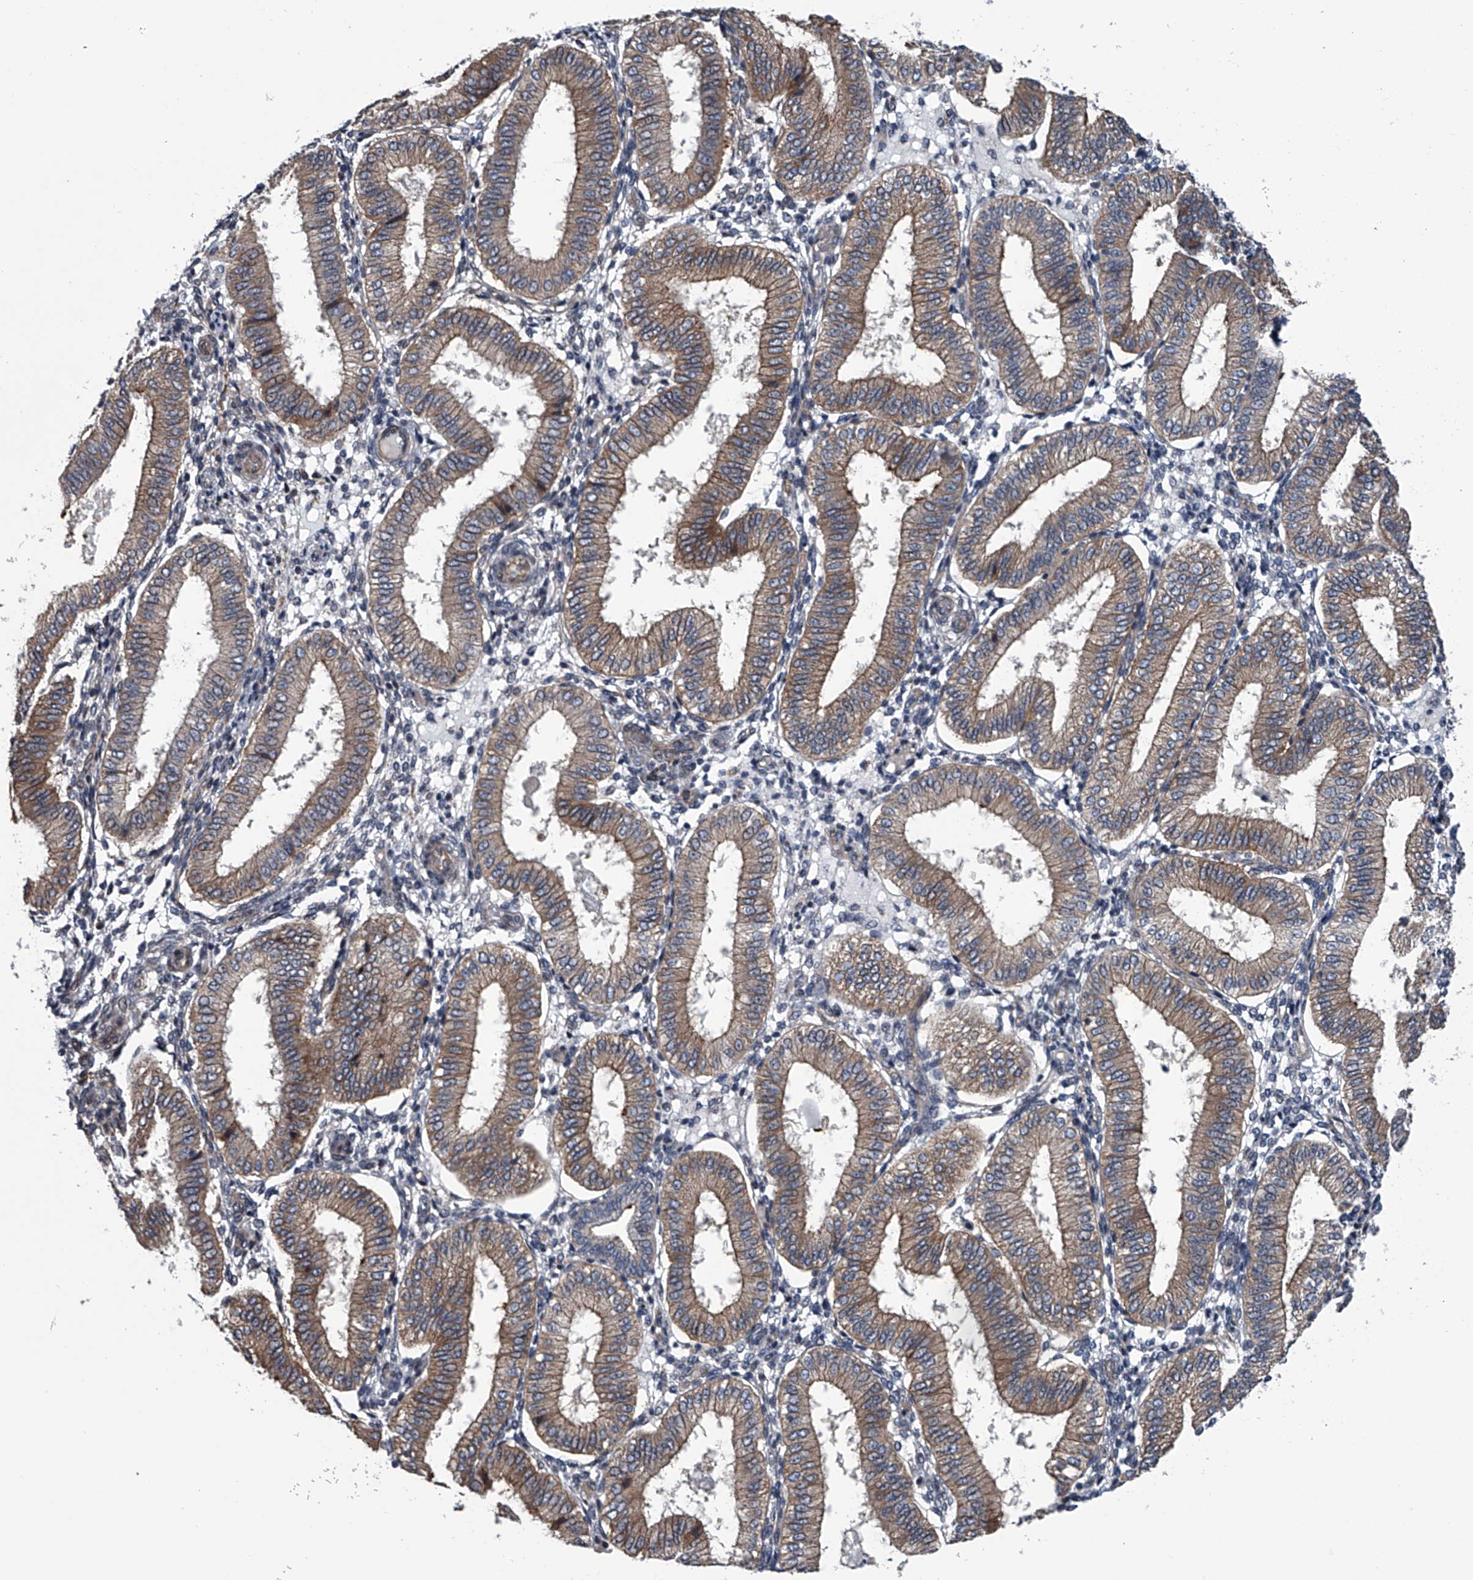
{"staining": {"intensity": "negative", "quantity": "none", "location": "none"}, "tissue": "endometrium", "cell_type": "Cells in endometrial stroma", "image_type": "normal", "snomed": [{"axis": "morphology", "description": "Normal tissue, NOS"}, {"axis": "topography", "description": "Endometrium"}], "caption": "Image shows no significant protein staining in cells in endometrial stroma of unremarkable endometrium. Nuclei are stained in blue.", "gene": "ABCG1", "patient": {"sex": "female", "age": 39}}